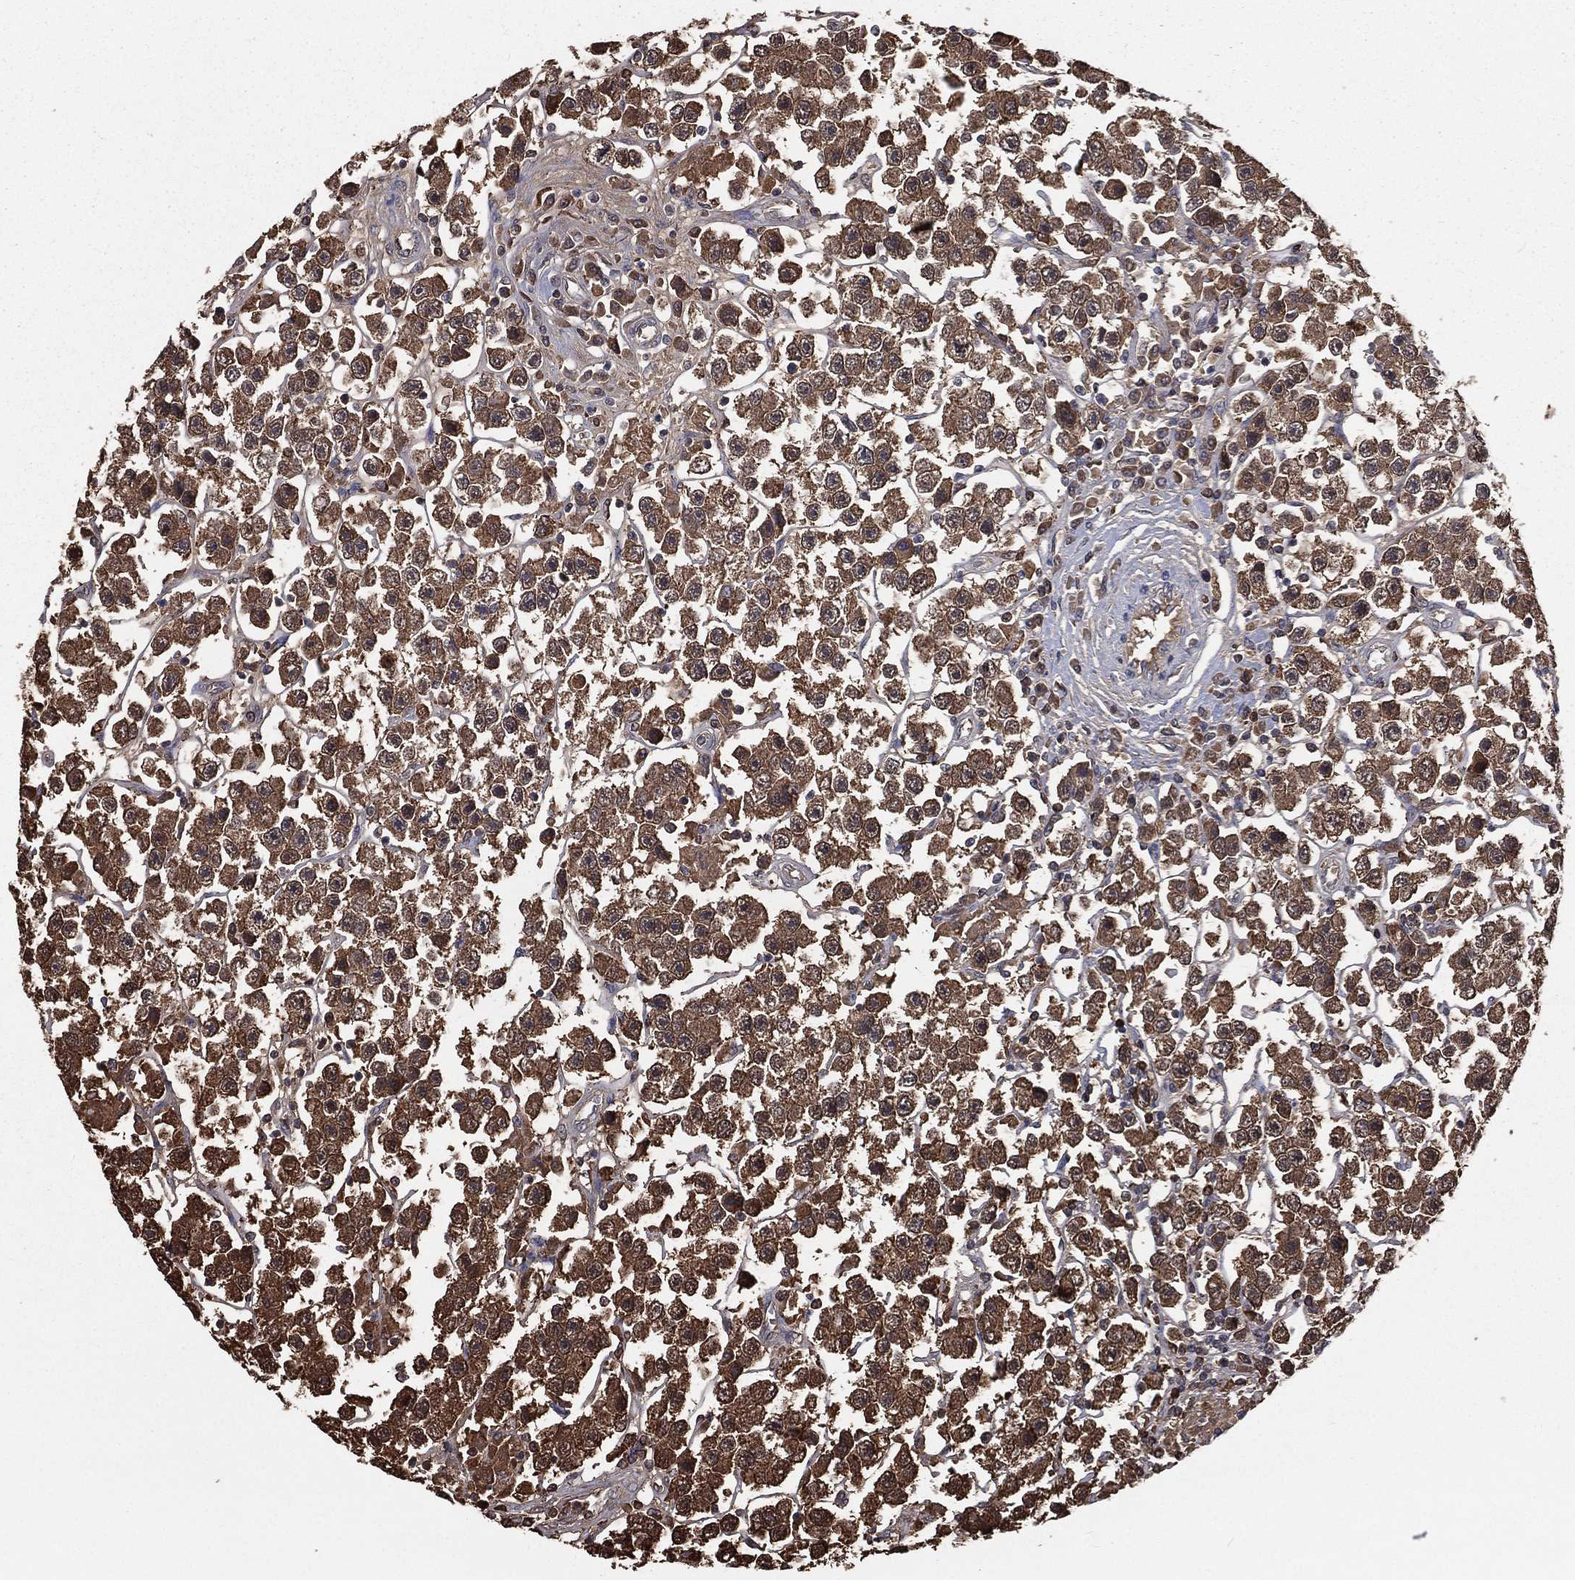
{"staining": {"intensity": "moderate", "quantity": ">75%", "location": "cytoplasmic/membranous"}, "tissue": "testis cancer", "cell_type": "Tumor cells", "image_type": "cancer", "snomed": [{"axis": "morphology", "description": "Seminoma, NOS"}, {"axis": "topography", "description": "Testis"}], "caption": "Protein expression analysis of testis seminoma displays moderate cytoplasmic/membranous staining in about >75% of tumor cells.", "gene": "TBC1D2", "patient": {"sex": "male", "age": 45}}